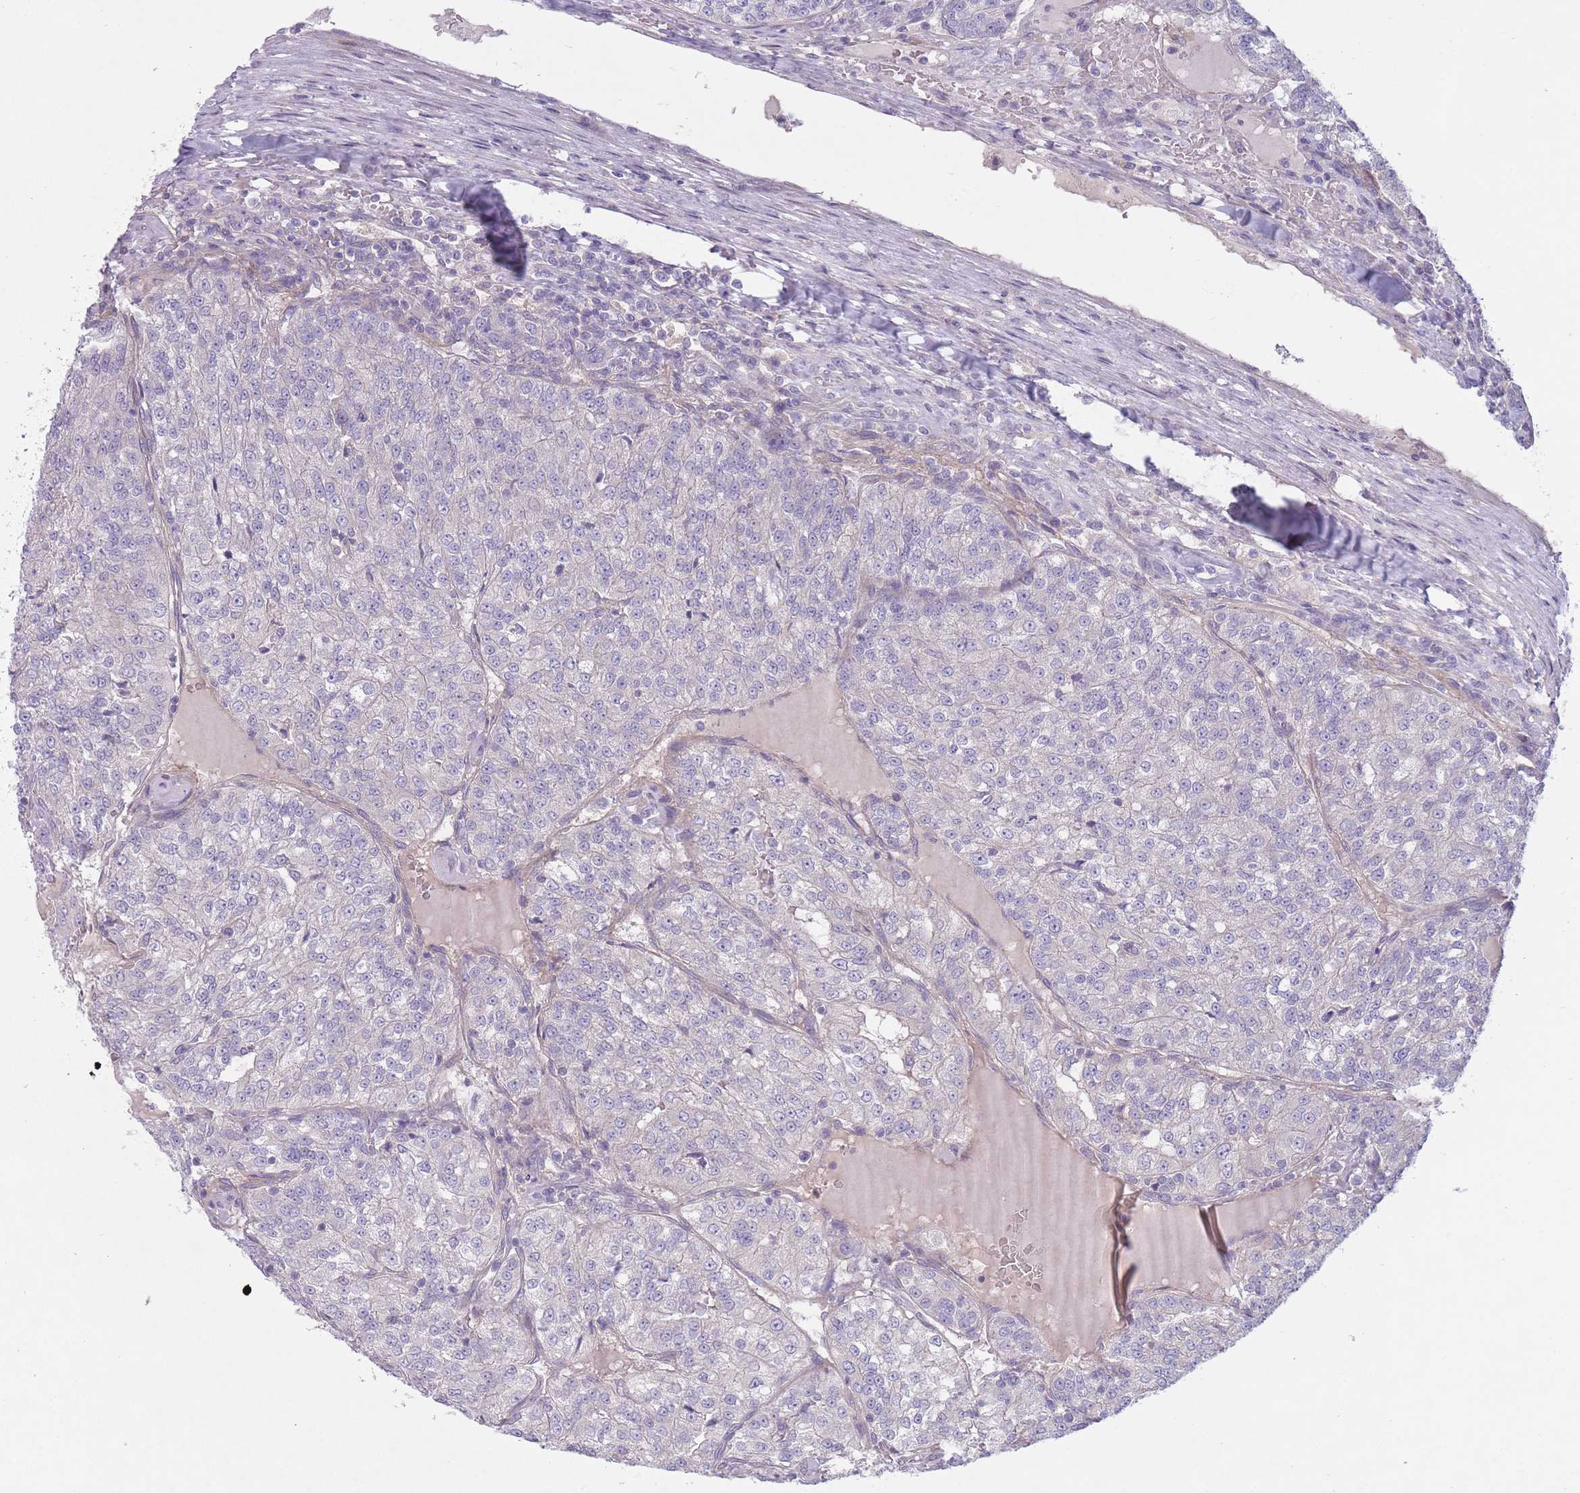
{"staining": {"intensity": "negative", "quantity": "none", "location": "none"}, "tissue": "renal cancer", "cell_type": "Tumor cells", "image_type": "cancer", "snomed": [{"axis": "morphology", "description": "Adenocarcinoma, NOS"}, {"axis": "topography", "description": "Kidney"}], "caption": "Tumor cells show no significant staining in renal cancer.", "gene": "PNPLA5", "patient": {"sex": "female", "age": 63}}